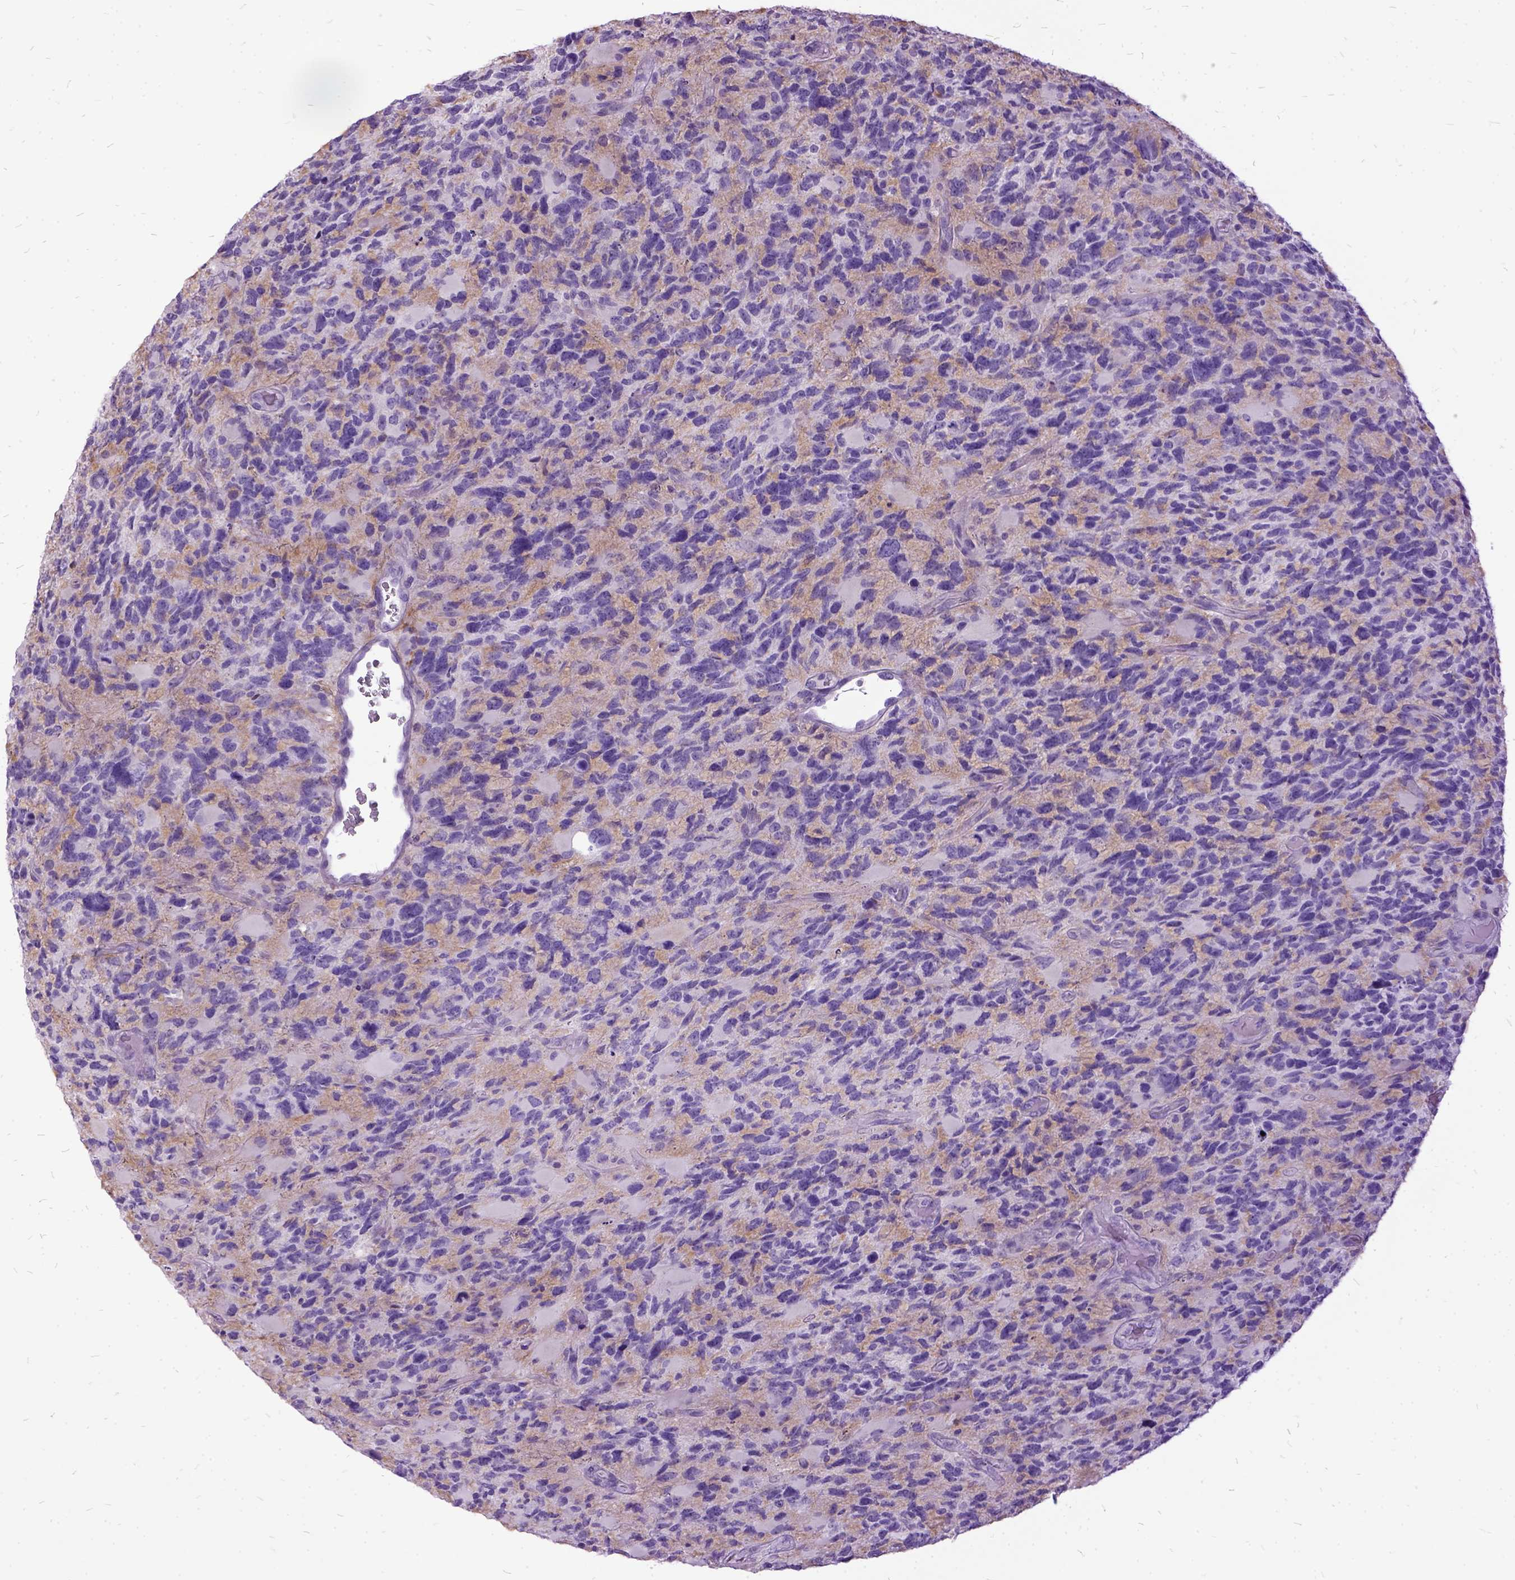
{"staining": {"intensity": "negative", "quantity": "none", "location": "none"}, "tissue": "glioma", "cell_type": "Tumor cells", "image_type": "cancer", "snomed": [{"axis": "morphology", "description": "Glioma, malignant, High grade"}, {"axis": "topography", "description": "Brain"}], "caption": "Malignant glioma (high-grade) stained for a protein using IHC exhibits no positivity tumor cells.", "gene": "MME", "patient": {"sex": "female", "age": 71}}